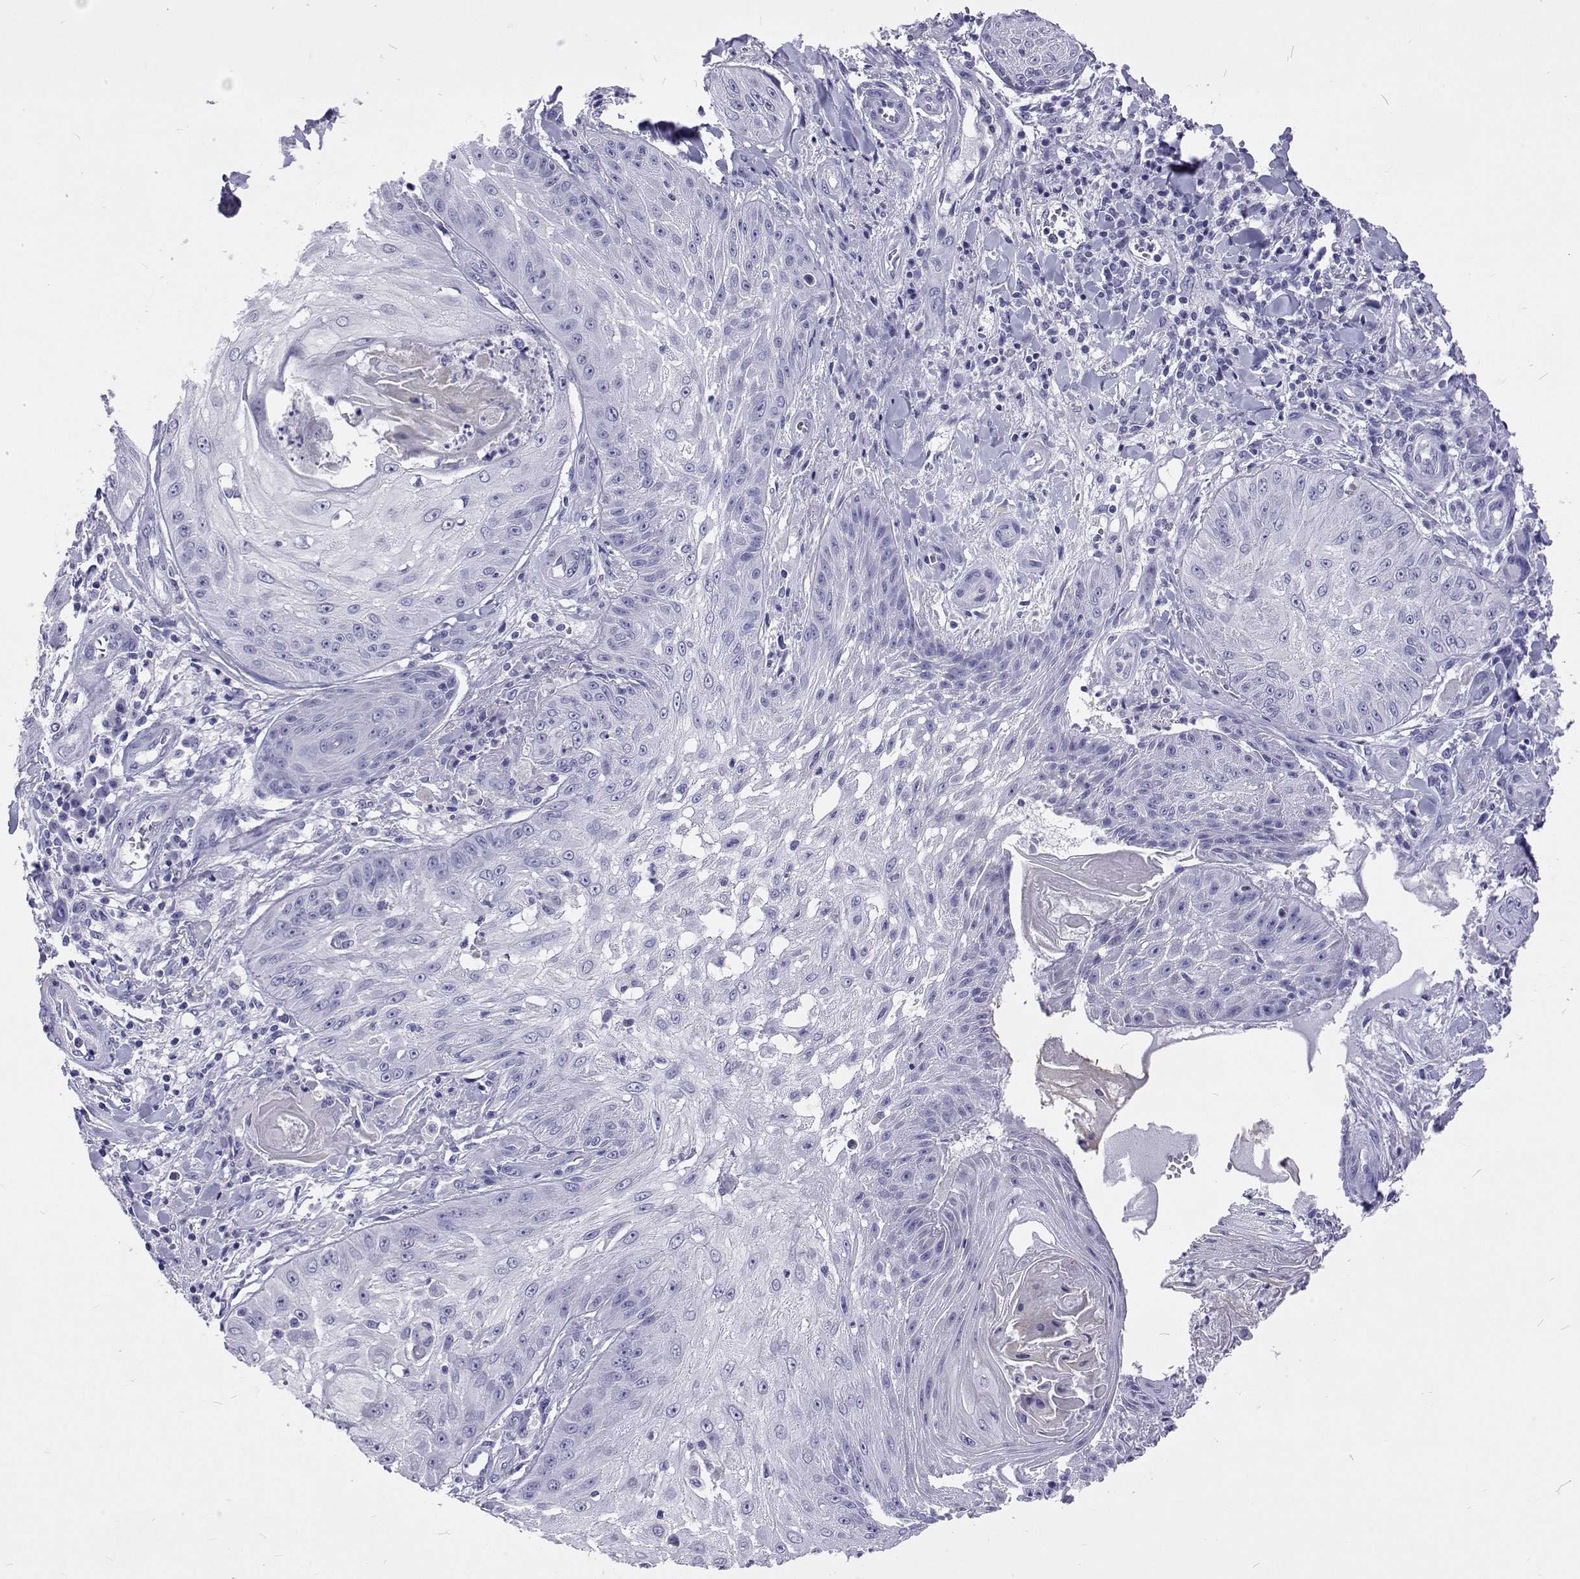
{"staining": {"intensity": "negative", "quantity": "none", "location": "none"}, "tissue": "skin cancer", "cell_type": "Tumor cells", "image_type": "cancer", "snomed": [{"axis": "morphology", "description": "Squamous cell carcinoma, NOS"}, {"axis": "topography", "description": "Skin"}], "caption": "This image is of squamous cell carcinoma (skin) stained with IHC to label a protein in brown with the nuclei are counter-stained blue. There is no expression in tumor cells.", "gene": "UMODL1", "patient": {"sex": "male", "age": 70}}